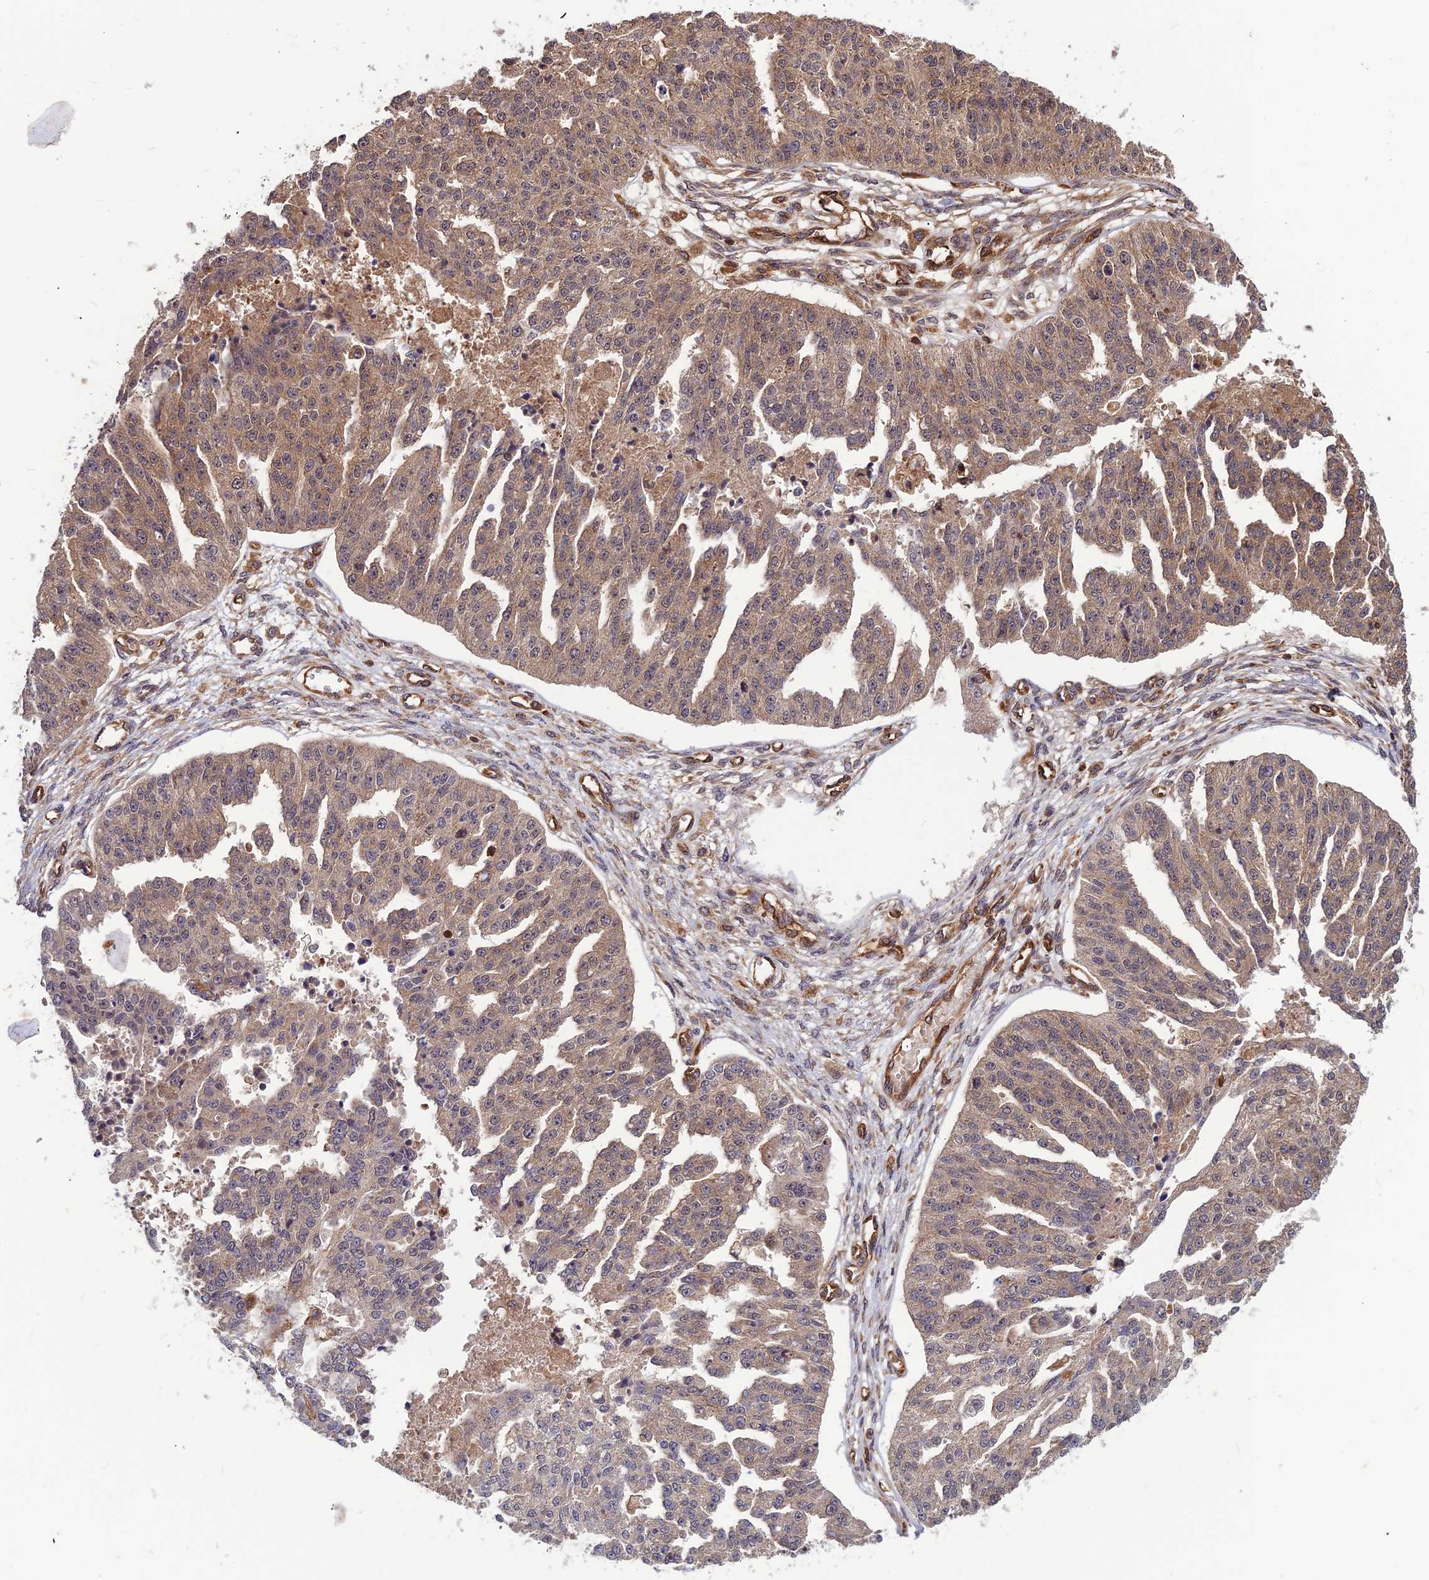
{"staining": {"intensity": "weak", "quantity": ">75%", "location": "cytoplasmic/membranous"}, "tissue": "ovarian cancer", "cell_type": "Tumor cells", "image_type": "cancer", "snomed": [{"axis": "morphology", "description": "Cystadenocarcinoma, serous, NOS"}, {"axis": "topography", "description": "Ovary"}], "caption": "An image of human ovarian cancer stained for a protein demonstrates weak cytoplasmic/membranous brown staining in tumor cells.", "gene": "ZNF467", "patient": {"sex": "female", "age": 58}}